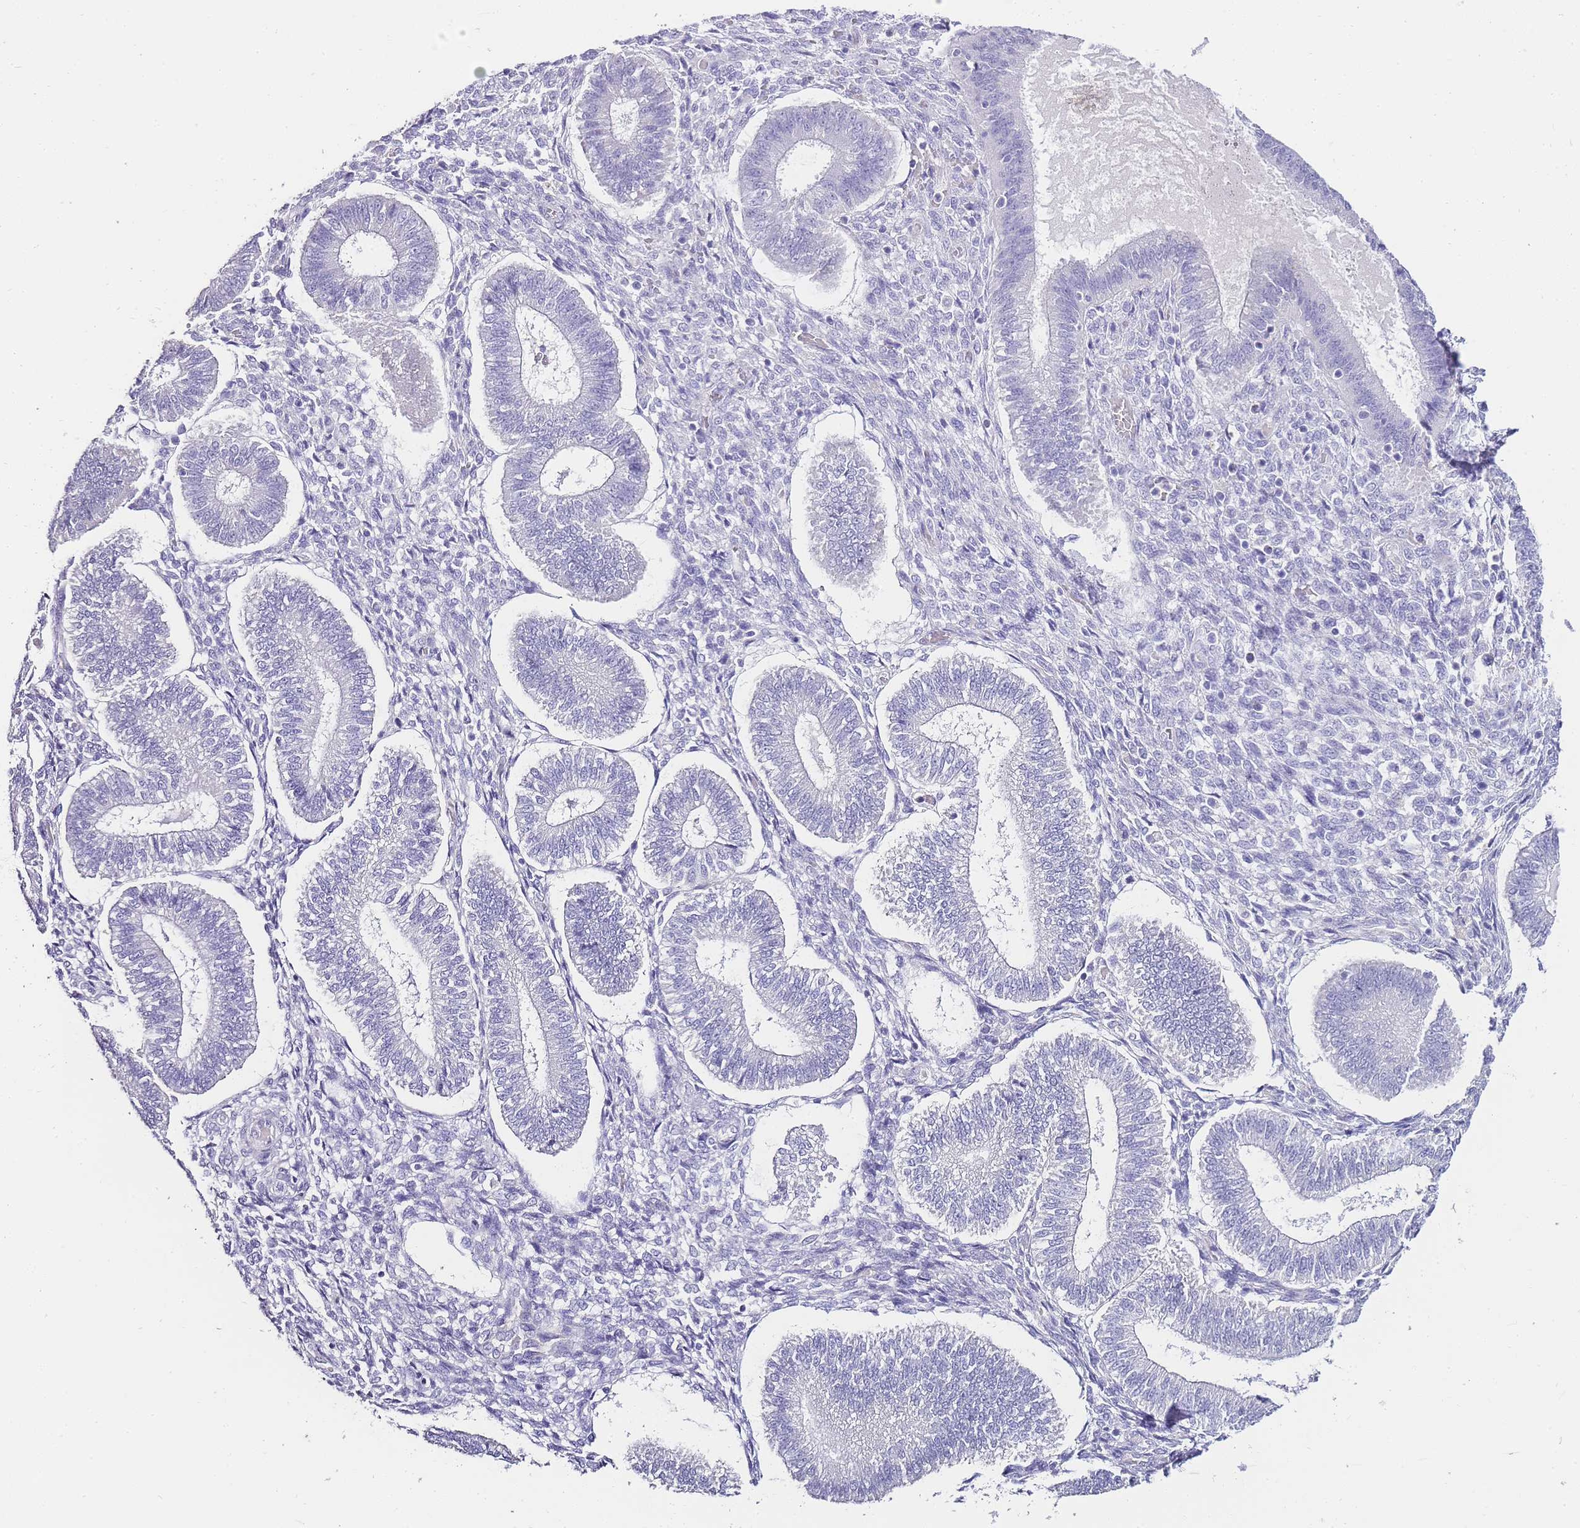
{"staining": {"intensity": "negative", "quantity": "none", "location": "none"}, "tissue": "endometrium", "cell_type": "Cells in endometrial stroma", "image_type": "normal", "snomed": [{"axis": "morphology", "description": "Normal tissue, NOS"}, {"axis": "topography", "description": "Endometrium"}], "caption": "IHC photomicrograph of benign endometrium: endometrium stained with DAB (3,3'-diaminobenzidine) reveals no significant protein positivity in cells in endometrial stroma. The staining was performed using DAB to visualize the protein expression in brown, while the nuclei were stained in blue with hematoxylin (Magnification: 20x).", "gene": "DPP4", "patient": {"sex": "female", "age": 25}}